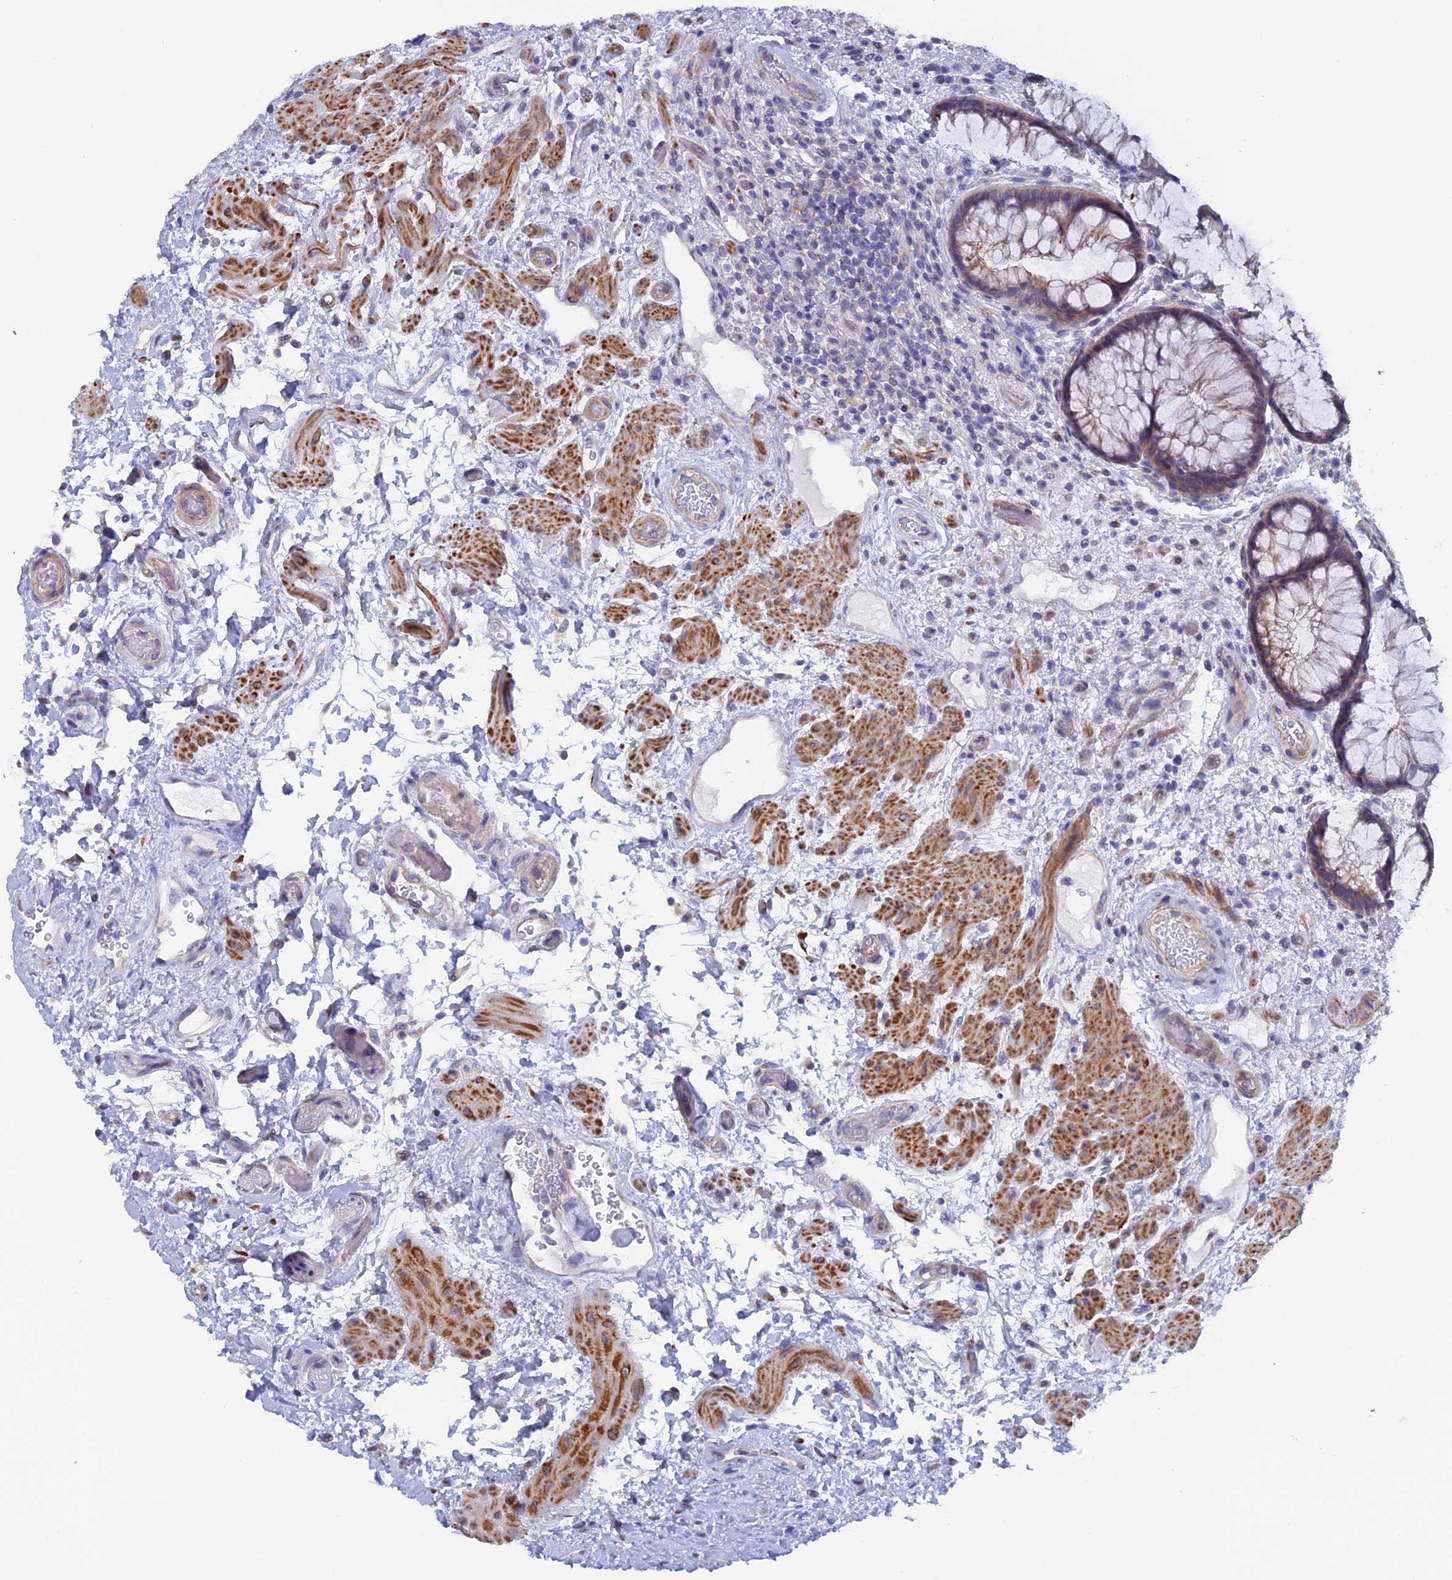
{"staining": {"intensity": "moderate", "quantity": "25%-75%", "location": "cytoplasmic/membranous"}, "tissue": "rectum", "cell_type": "Glandular cells", "image_type": "normal", "snomed": [{"axis": "morphology", "description": "Normal tissue, NOS"}, {"axis": "topography", "description": "Rectum"}], "caption": "Protein staining of unremarkable rectum demonstrates moderate cytoplasmic/membranous positivity in about 25%-75% of glandular cells. The protein of interest is stained brown, and the nuclei are stained in blue (DAB IHC with brightfield microscopy, high magnification).", "gene": "FZR1", "patient": {"sex": "male", "age": 51}}